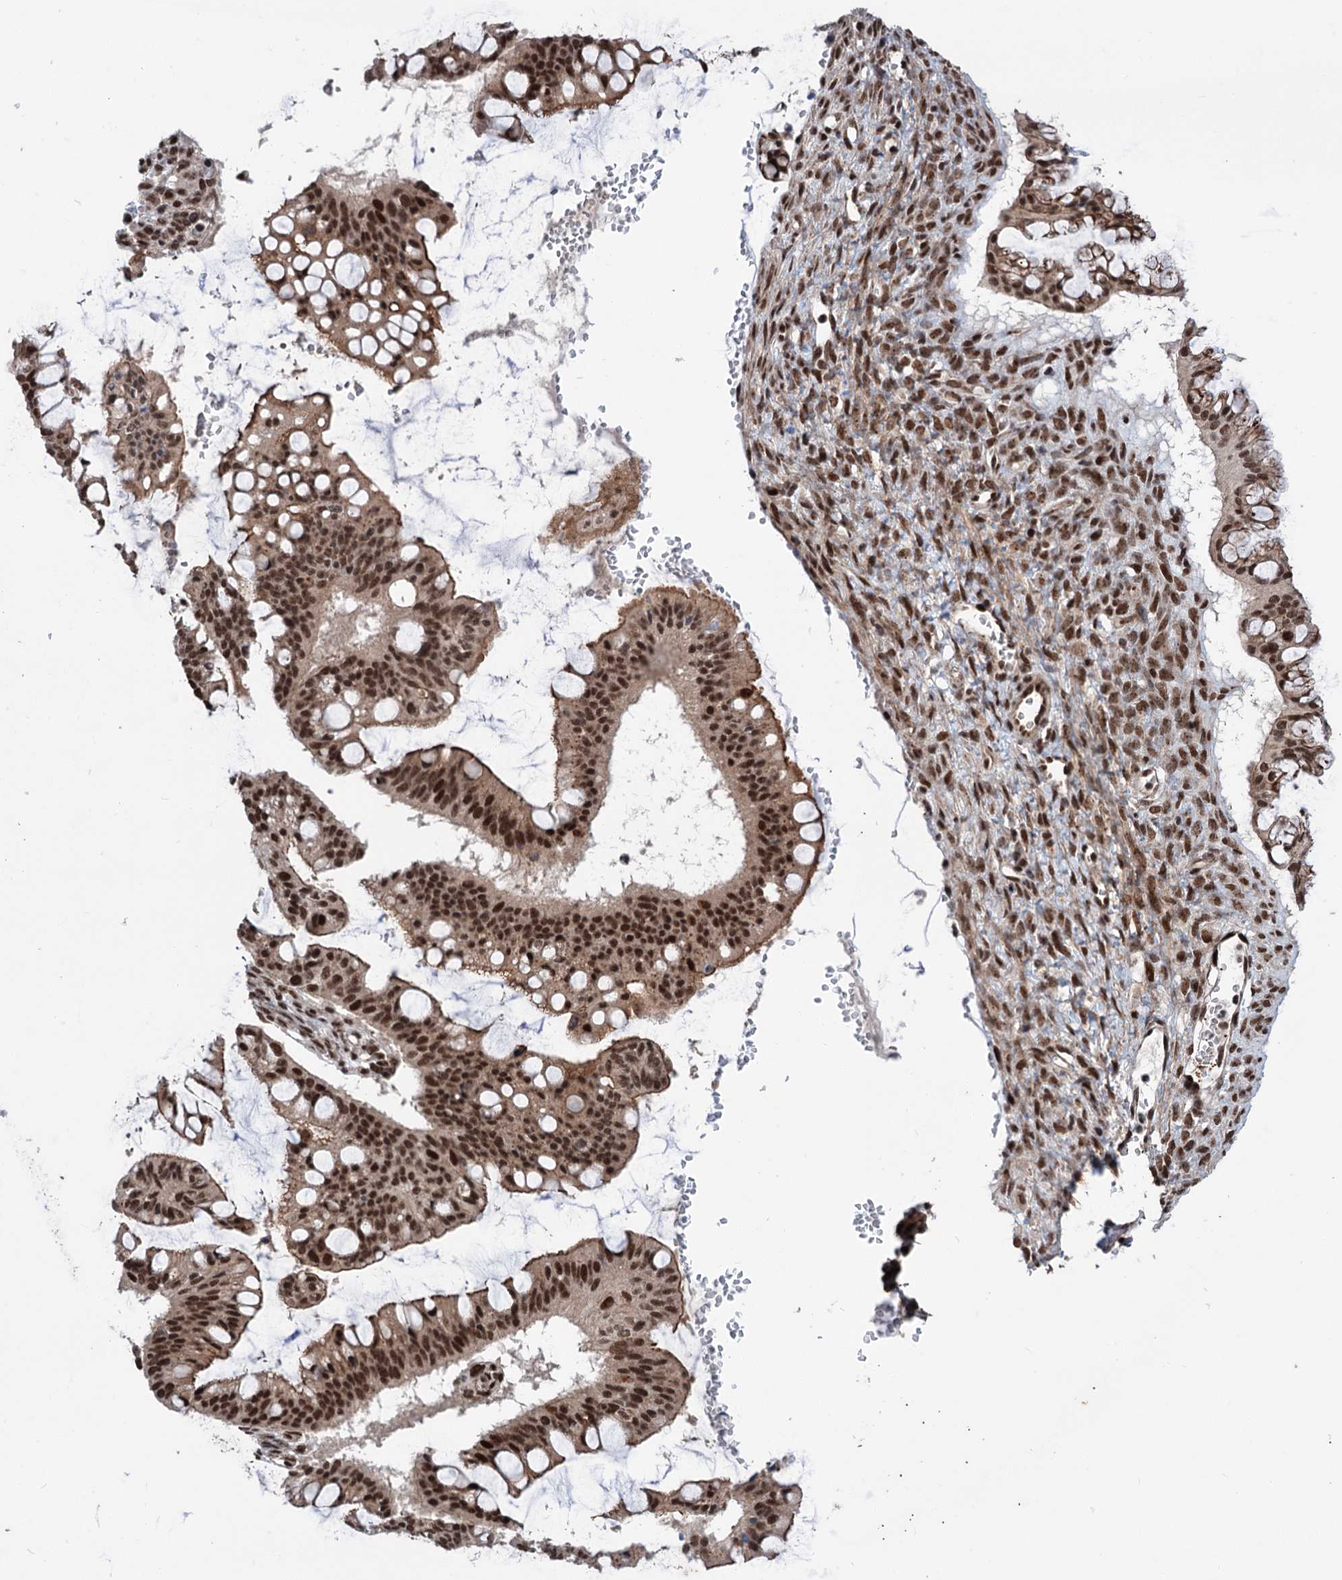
{"staining": {"intensity": "strong", "quantity": ">75%", "location": "nuclear"}, "tissue": "ovarian cancer", "cell_type": "Tumor cells", "image_type": "cancer", "snomed": [{"axis": "morphology", "description": "Cystadenocarcinoma, mucinous, NOS"}, {"axis": "topography", "description": "Ovary"}], "caption": "A brown stain highlights strong nuclear staining of a protein in human mucinous cystadenocarcinoma (ovarian) tumor cells. Immunohistochemistry stains the protein of interest in brown and the nuclei are stained blue.", "gene": "MAML1", "patient": {"sex": "female", "age": 73}}